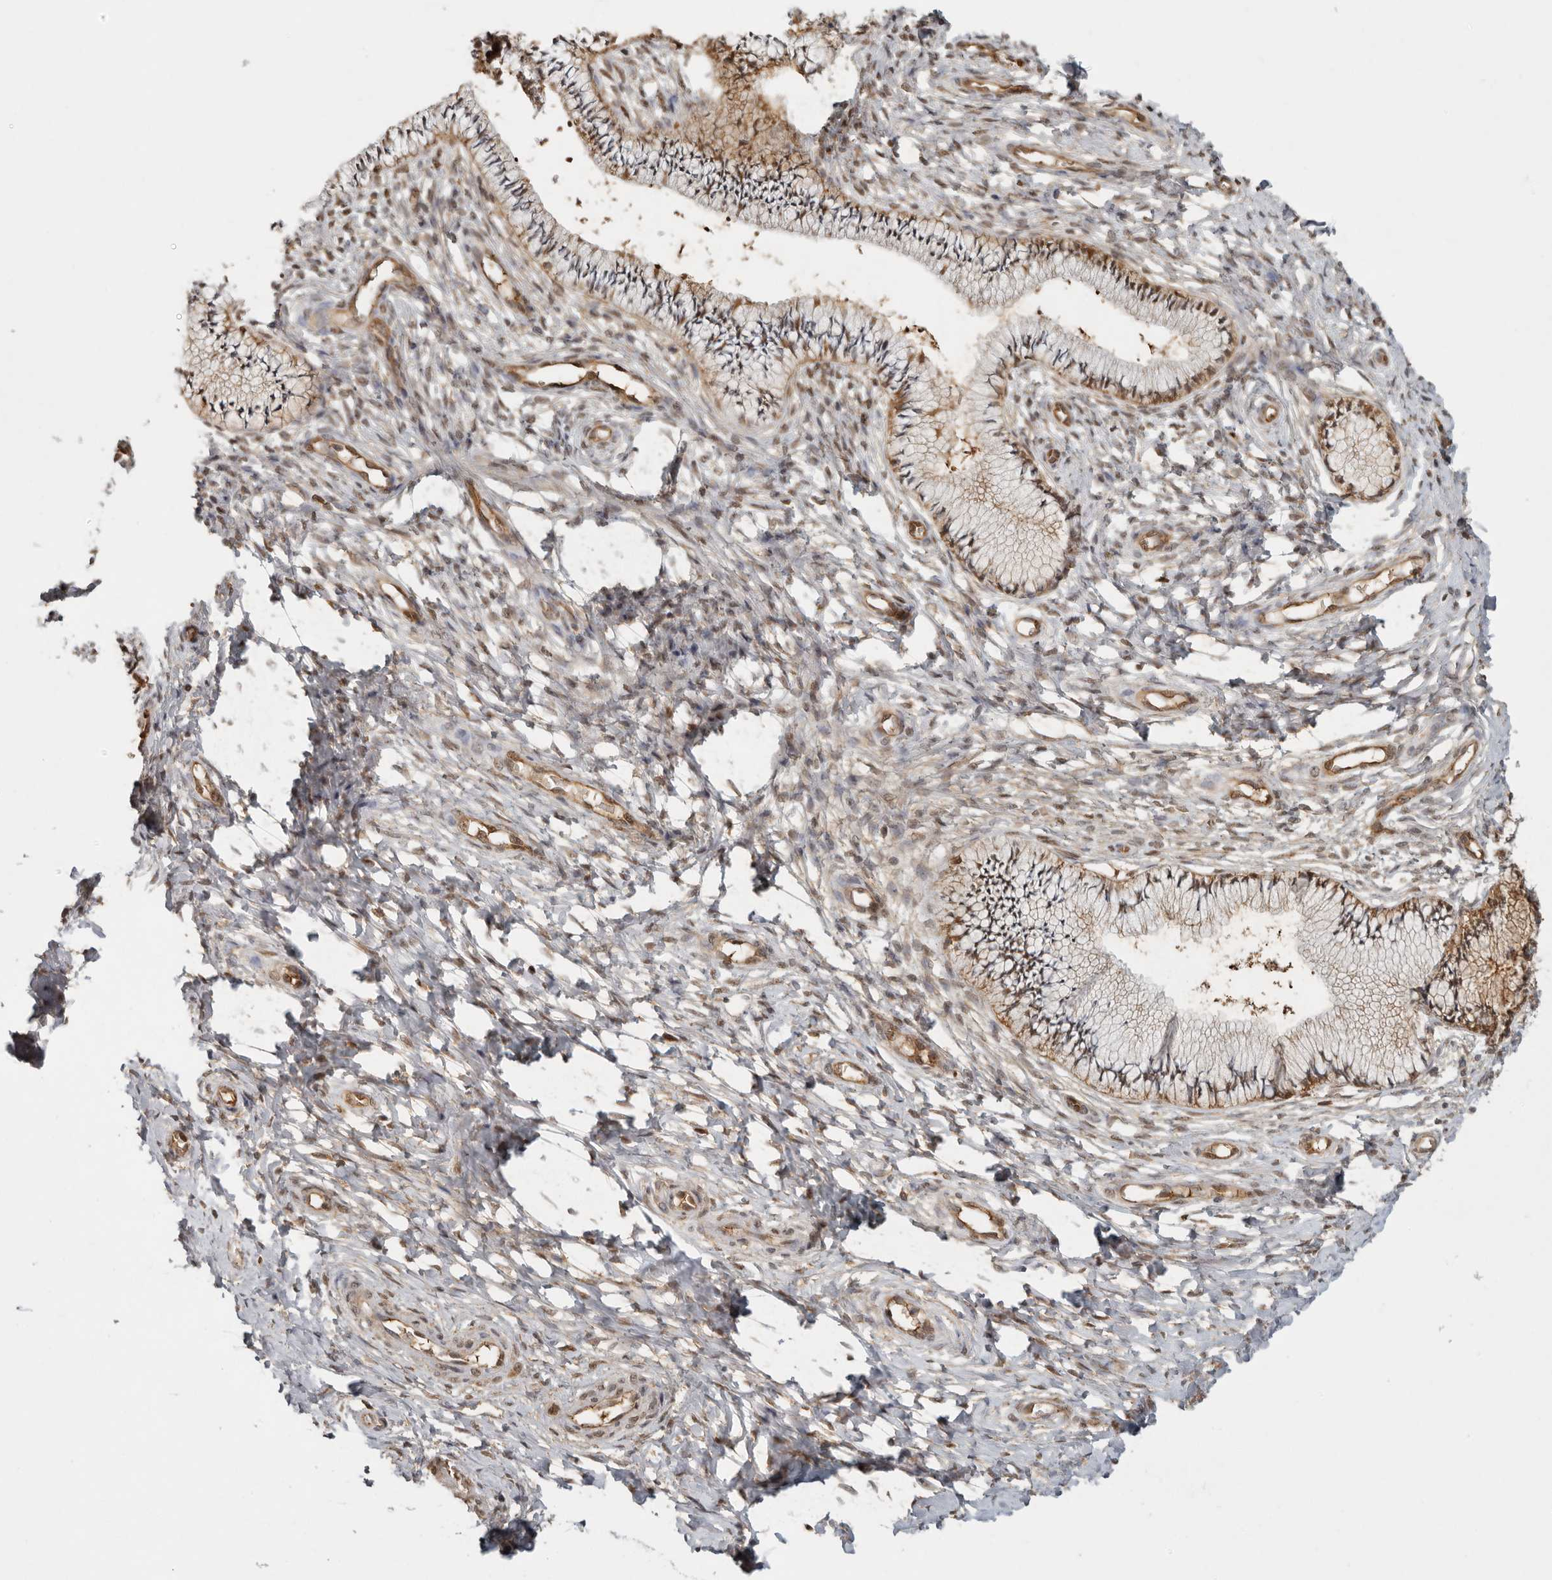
{"staining": {"intensity": "moderate", "quantity": ">75%", "location": "cytoplasmic/membranous"}, "tissue": "cervix", "cell_type": "Glandular cells", "image_type": "normal", "snomed": [{"axis": "morphology", "description": "Normal tissue, NOS"}, {"axis": "topography", "description": "Cervix"}], "caption": "The photomicrograph demonstrates staining of normal cervix, revealing moderate cytoplasmic/membranous protein expression (brown color) within glandular cells.", "gene": "PSMA5", "patient": {"sex": "female", "age": 36}}